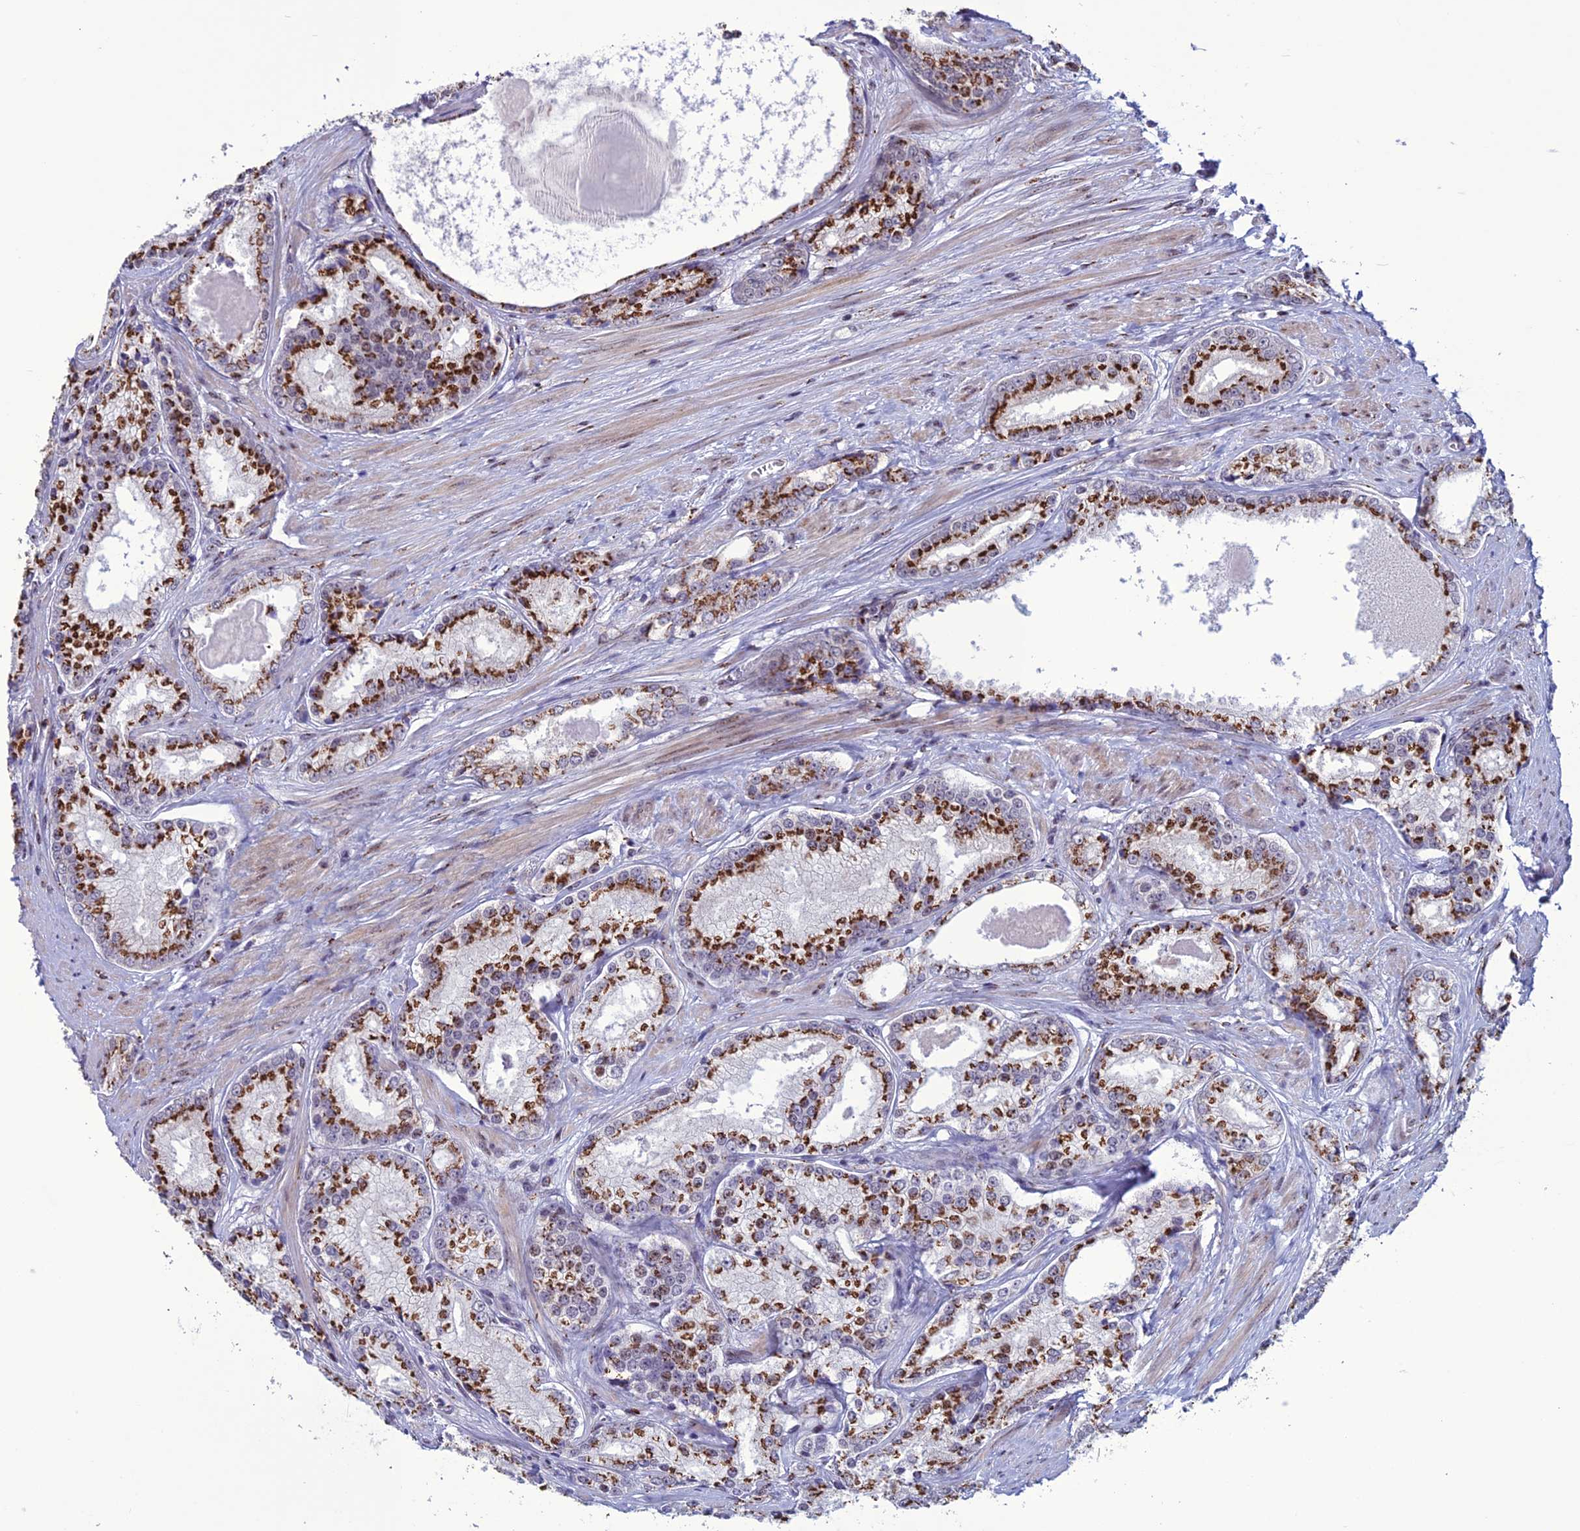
{"staining": {"intensity": "strong", "quantity": ">75%", "location": "cytoplasmic/membranous"}, "tissue": "prostate cancer", "cell_type": "Tumor cells", "image_type": "cancer", "snomed": [{"axis": "morphology", "description": "Adenocarcinoma, Low grade"}, {"axis": "topography", "description": "Prostate"}], "caption": "Approximately >75% of tumor cells in human adenocarcinoma (low-grade) (prostate) show strong cytoplasmic/membranous protein expression as visualized by brown immunohistochemical staining.", "gene": "PLEKHA4", "patient": {"sex": "male", "age": 68}}